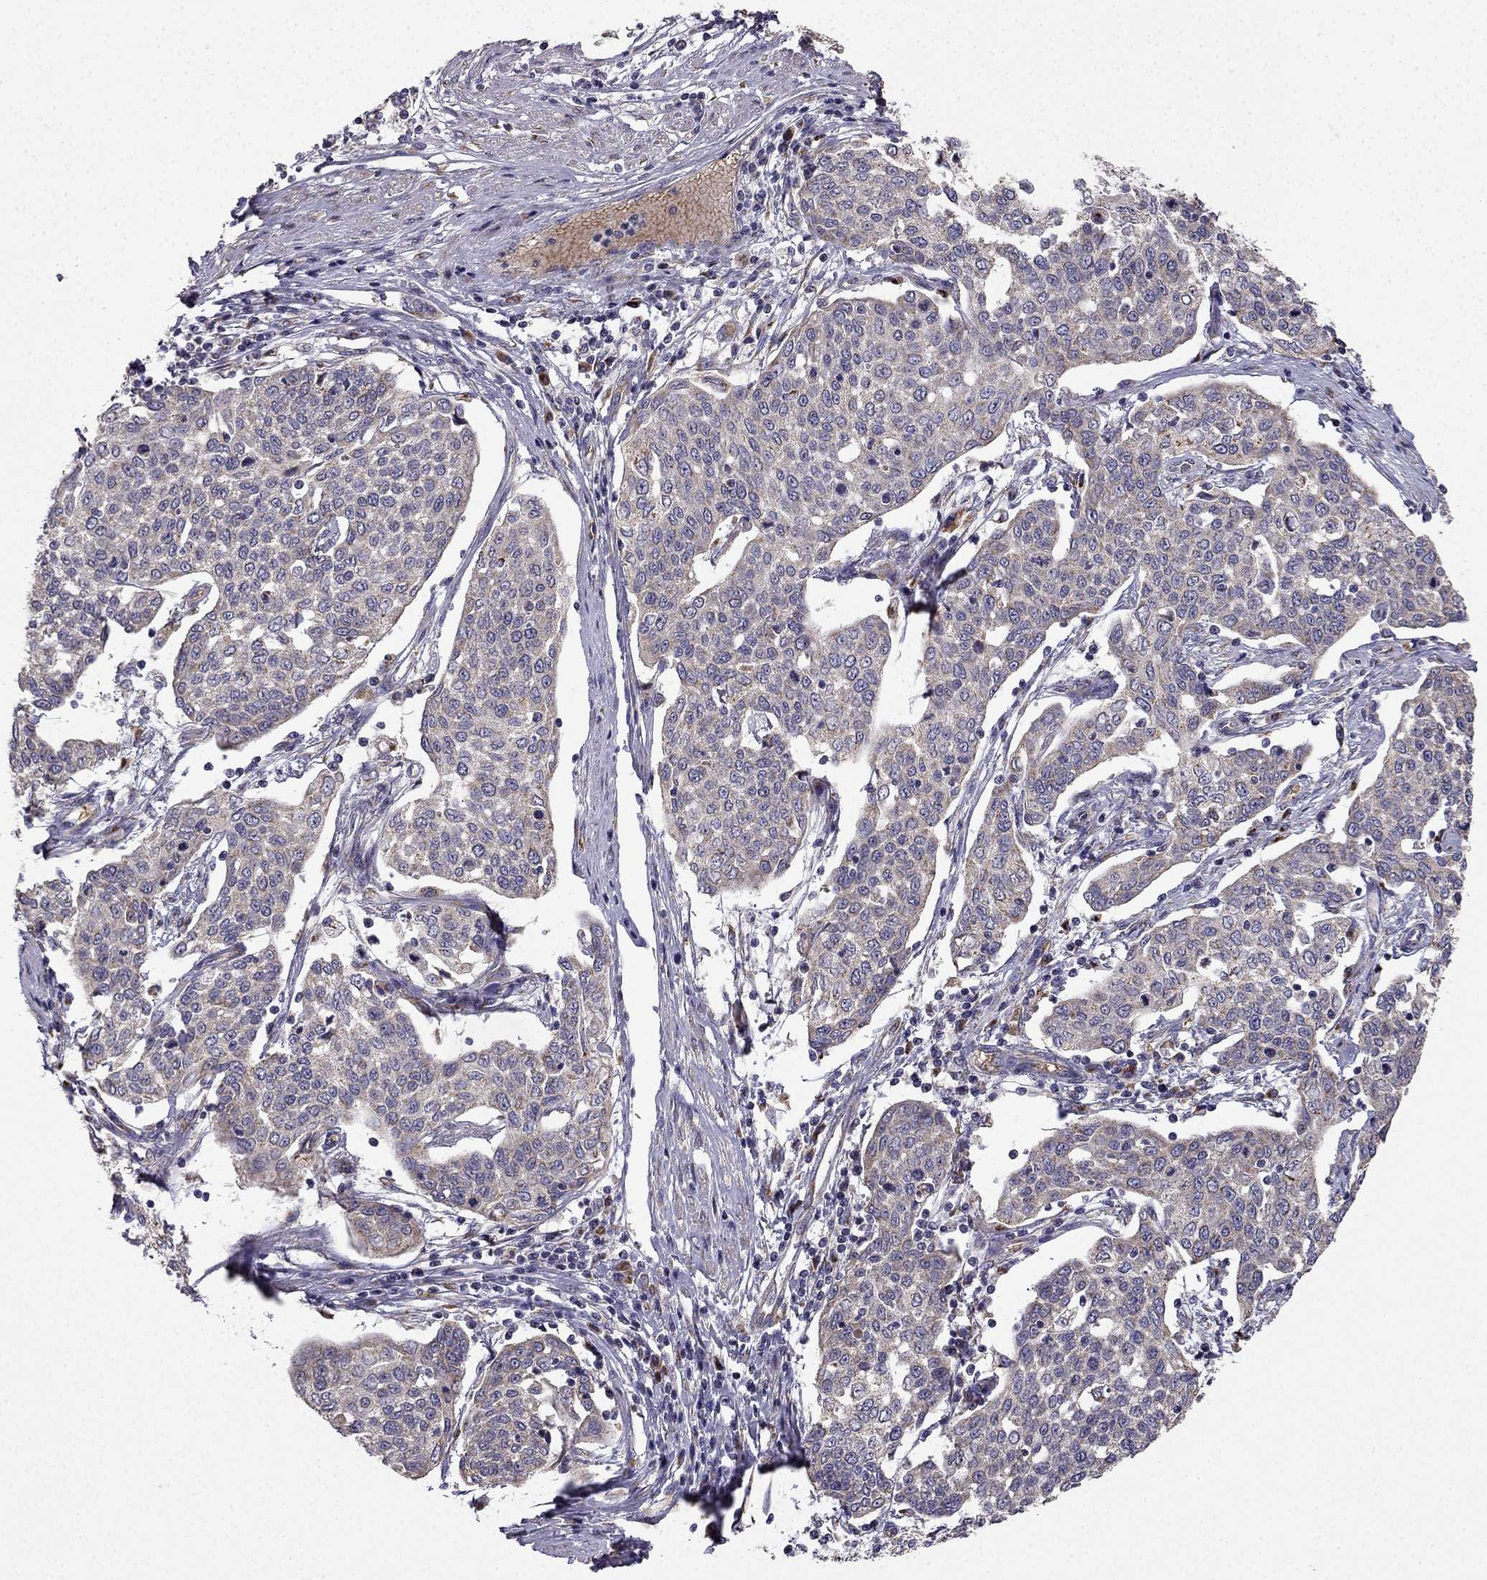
{"staining": {"intensity": "negative", "quantity": "none", "location": "none"}, "tissue": "cervical cancer", "cell_type": "Tumor cells", "image_type": "cancer", "snomed": [{"axis": "morphology", "description": "Squamous cell carcinoma, NOS"}, {"axis": "topography", "description": "Cervix"}], "caption": "Cervical squamous cell carcinoma was stained to show a protein in brown. There is no significant expression in tumor cells.", "gene": "B4GALT7", "patient": {"sex": "female", "age": 34}}